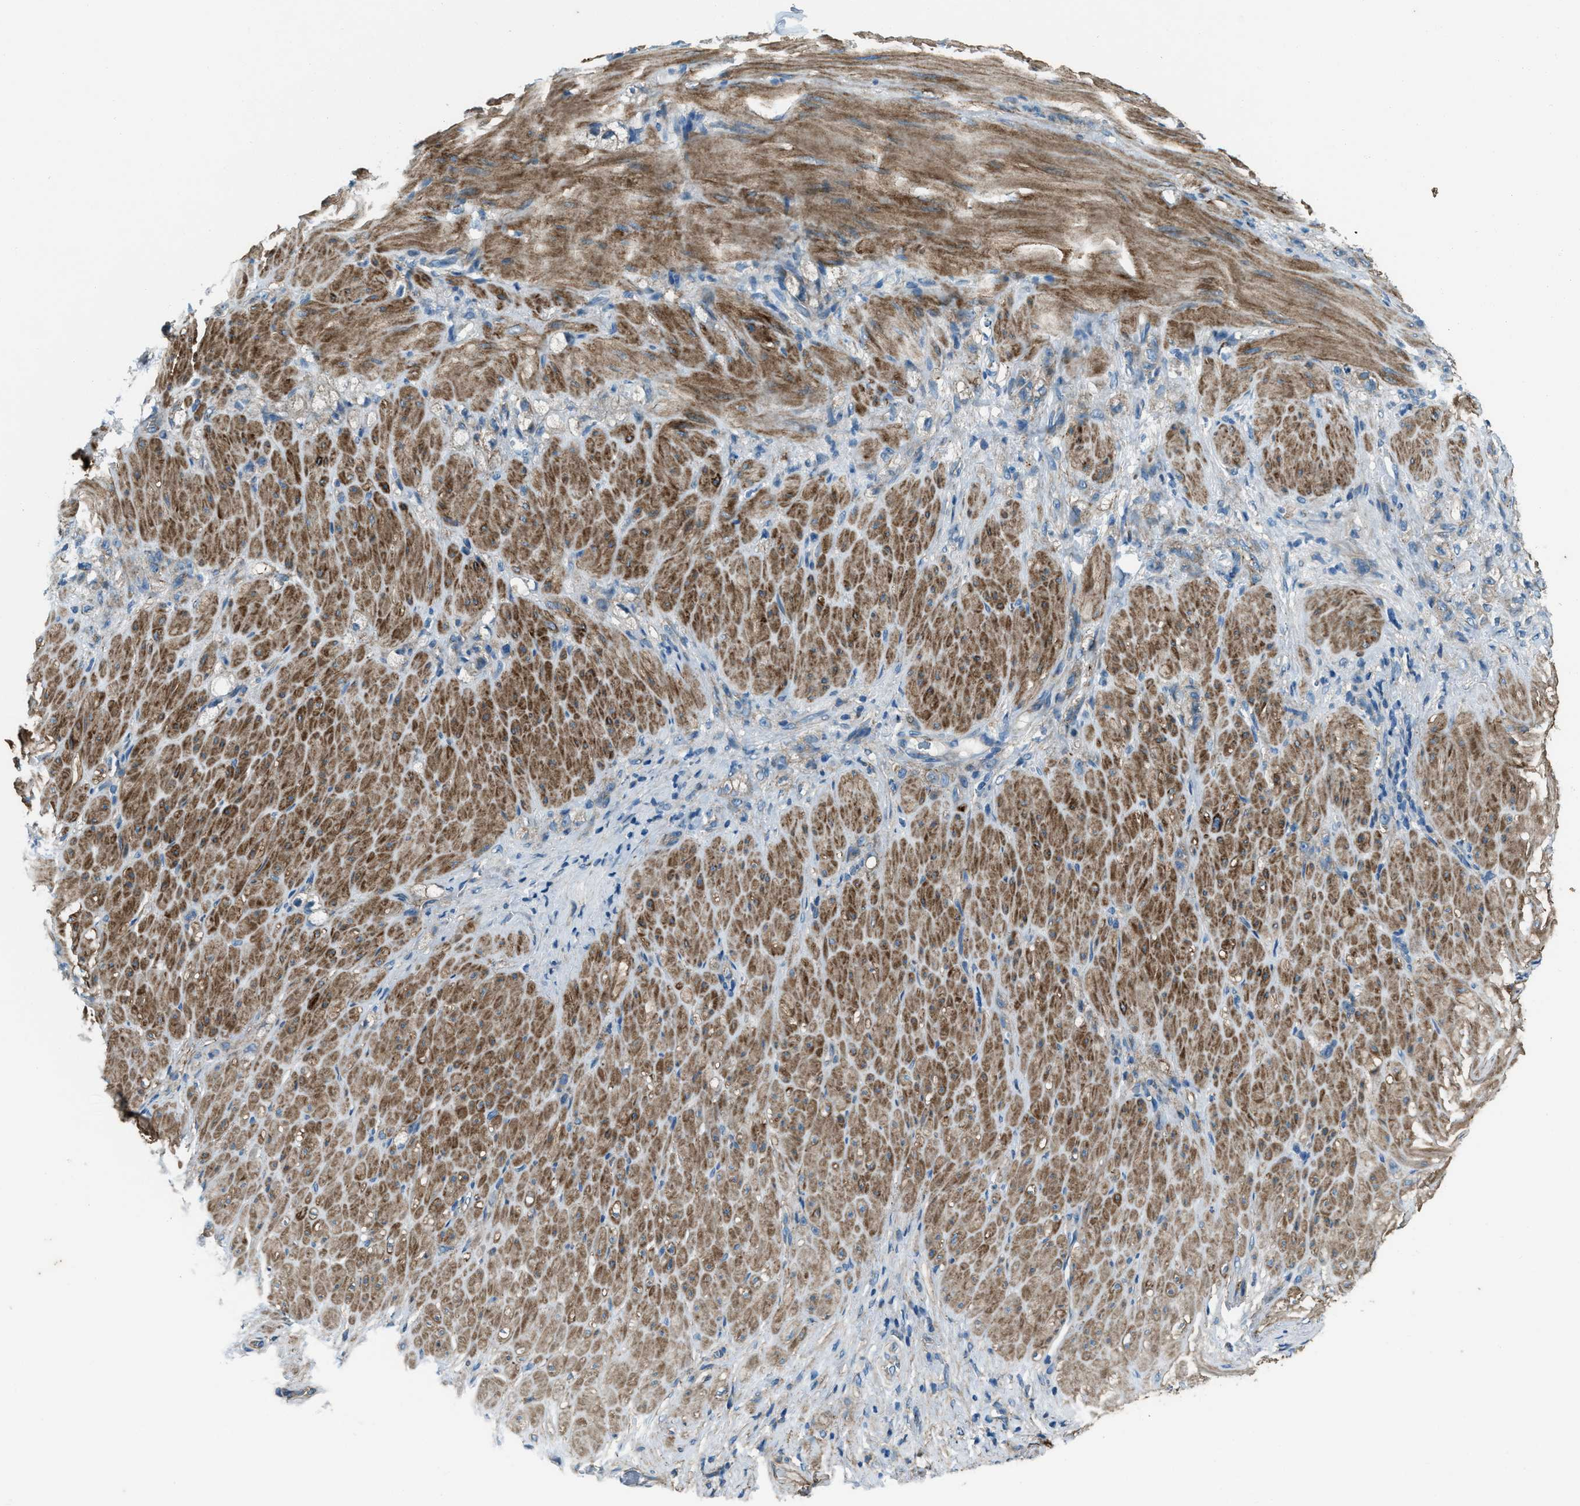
{"staining": {"intensity": "weak", "quantity": "<25%", "location": "cytoplasmic/membranous"}, "tissue": "stomach cancer", "cell_type": "Tumor cells", "image_type": "cancer", "snomed": [{"axis": "morphology", "description": "Normal tissue, NOS"}, {"axis": "morphology", "description": "Adenocarcinoma, NOS"}, {"axis": "topography", "description": "Stomach"}], "caption": "Photomicrograph shows no significant protein expression in tumor cells of stomach cancer (adenocarcinoma).", "gene": "SVIL", "patient": {"sex": "male", "age": 82}}